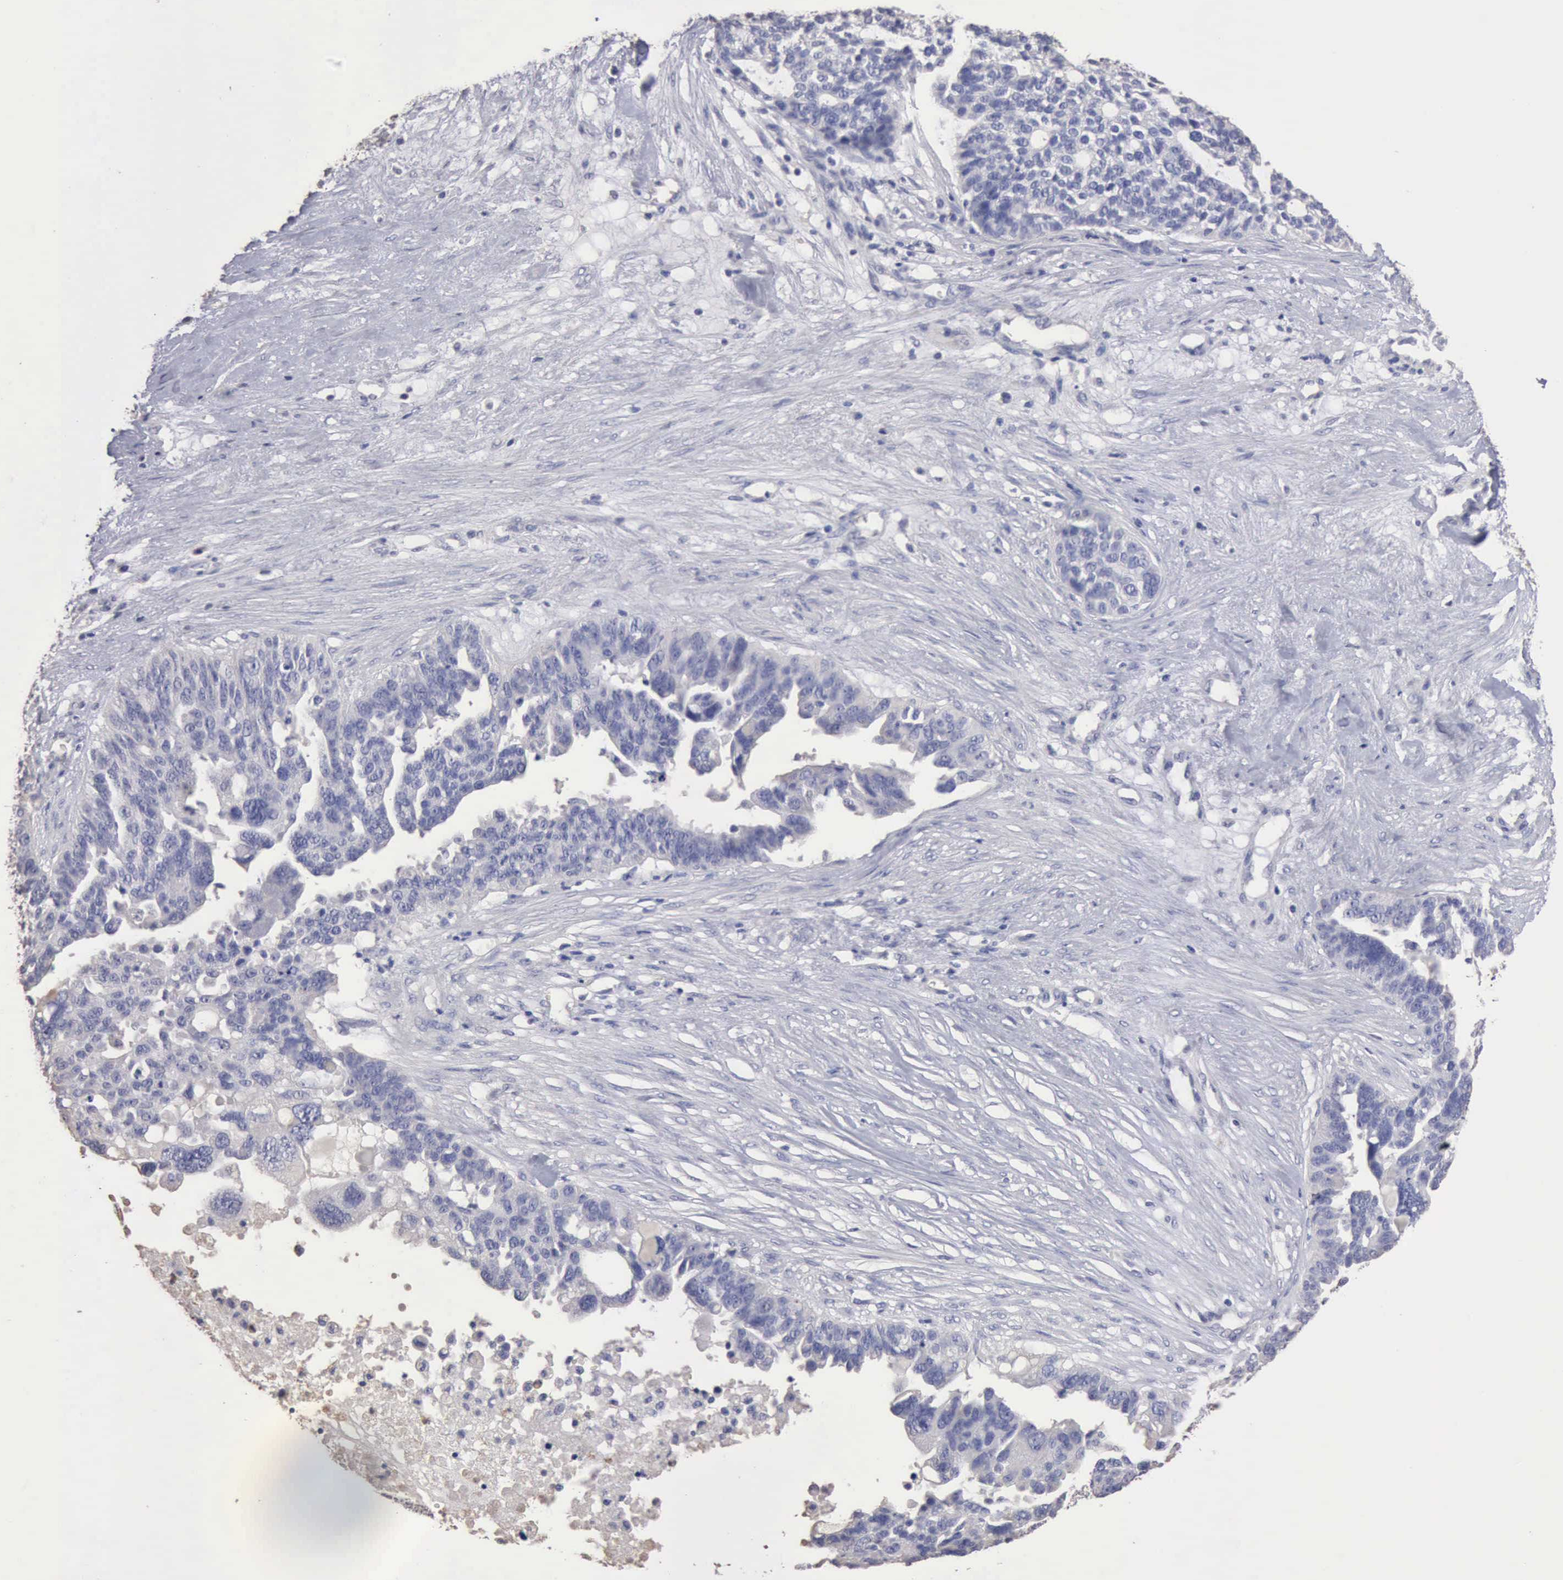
{"staining": {"intensity": "negative", "quantity": "none", "location": "none"}, "tissue": "ovarian cancer", "cell_type": "Tumor cells", "image_type": "cancer", "snomed": [{"axis": "morphology", "description": "Cystadenocarcinoma, serous, NOS"}, {"axis": "topography", "description": "Ovary"}], "caption": "Immunohistochemistry (IHC) histopathology image of neoplastic tissue: ovarian cancer (serous cystadenocarcinoma) stained with DAB (3,3'-diaminobenzidine) displays no significant protein staining in tumor cells.", "gene": "KRT6B", "patient": {"sex": "female", "age": 59}}